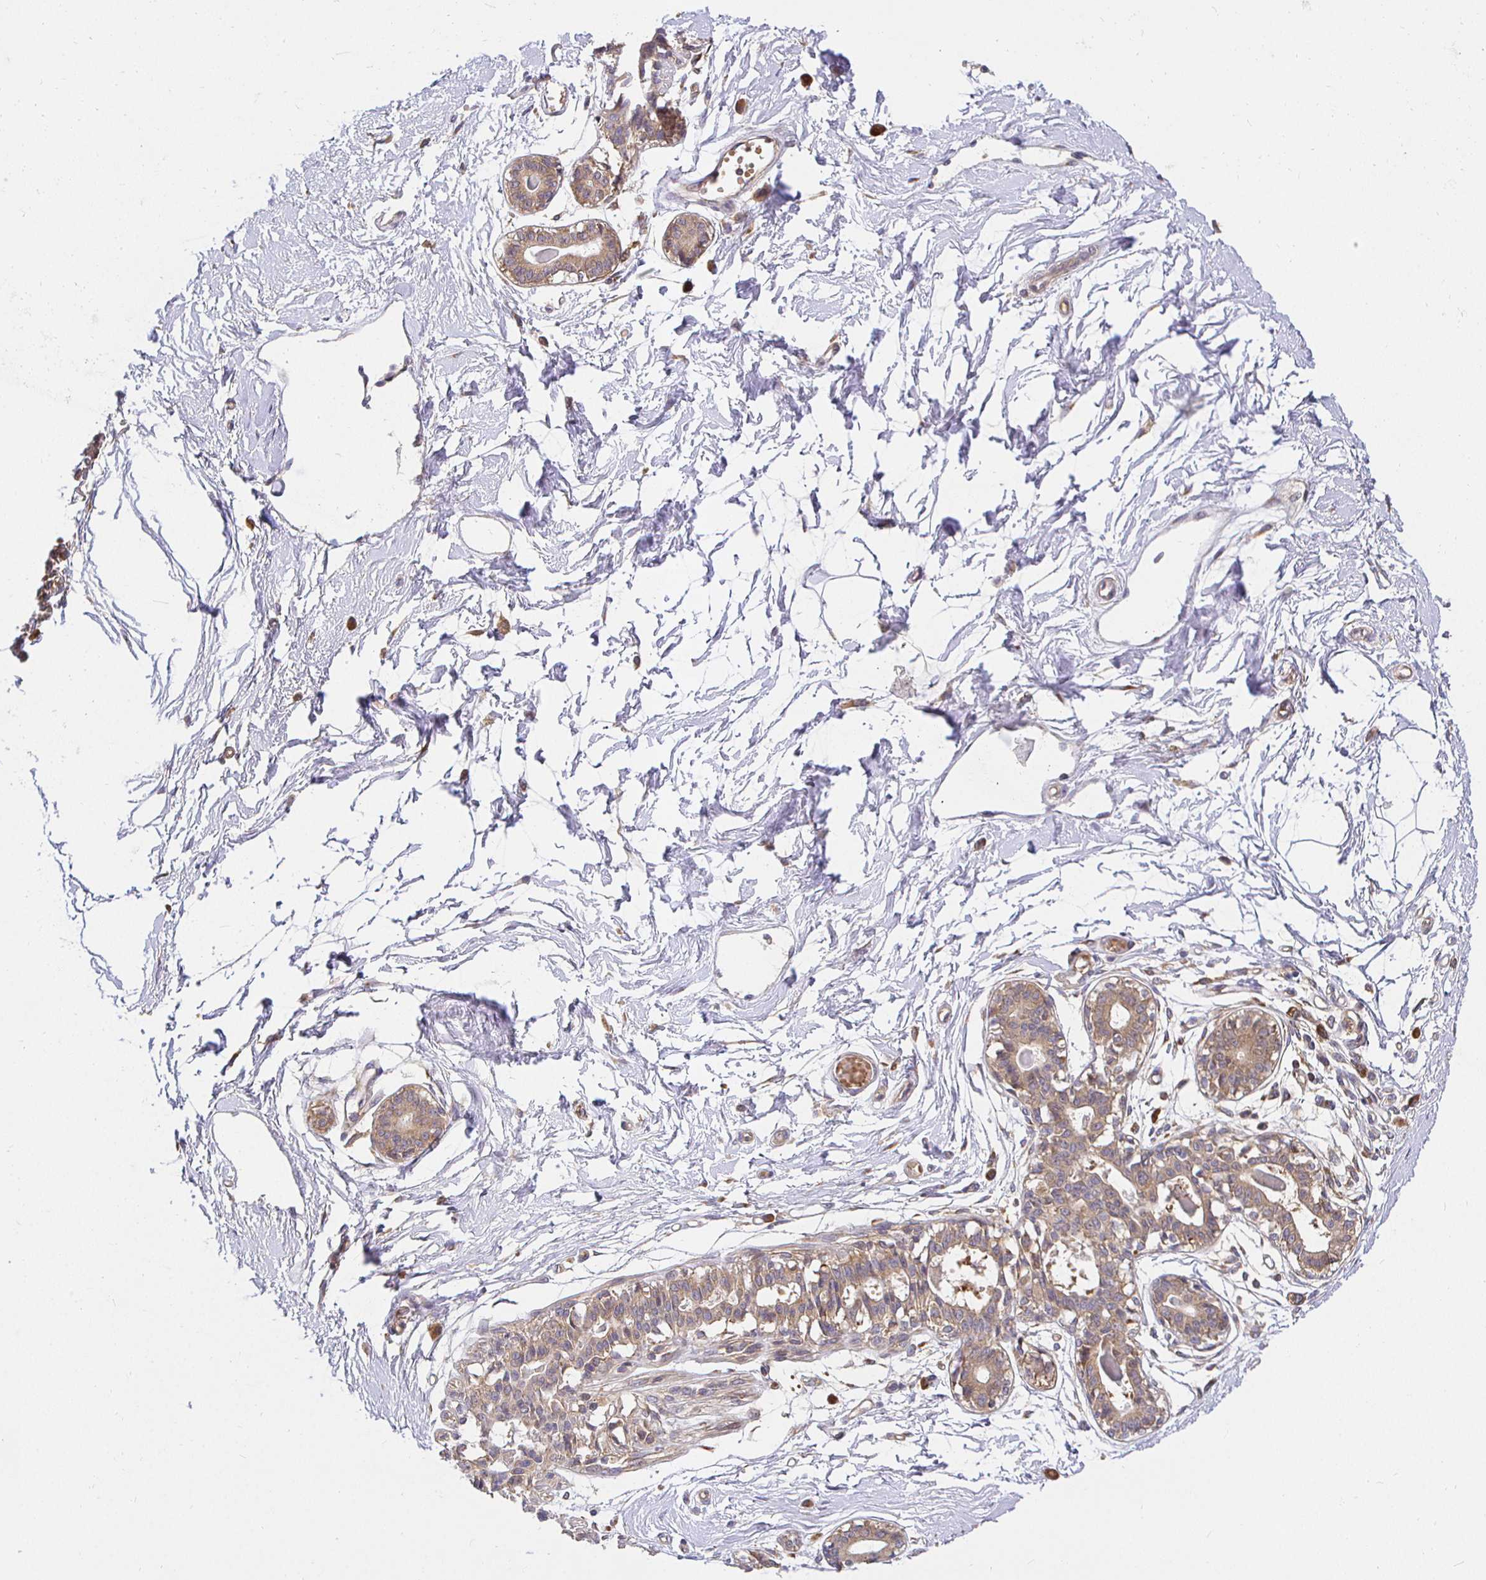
{"staining": {"intensity": "negative", "quantity": "none", "location": "none"}, "tissue": "breast", "cell_type": "Adipocytes", "image_type": "normal", "snomed": [{"axis": "morphology", "description": "Normal tissue, NOS"}, {"axis": "topography", "description": "Breast"}], "caption": "This is an immunohistochemistry histopathology image of unremarkable breast. There is no expression in adipocytes.", "gene": "IRAK1", "patient": {"sex": "female", "age": 45}}